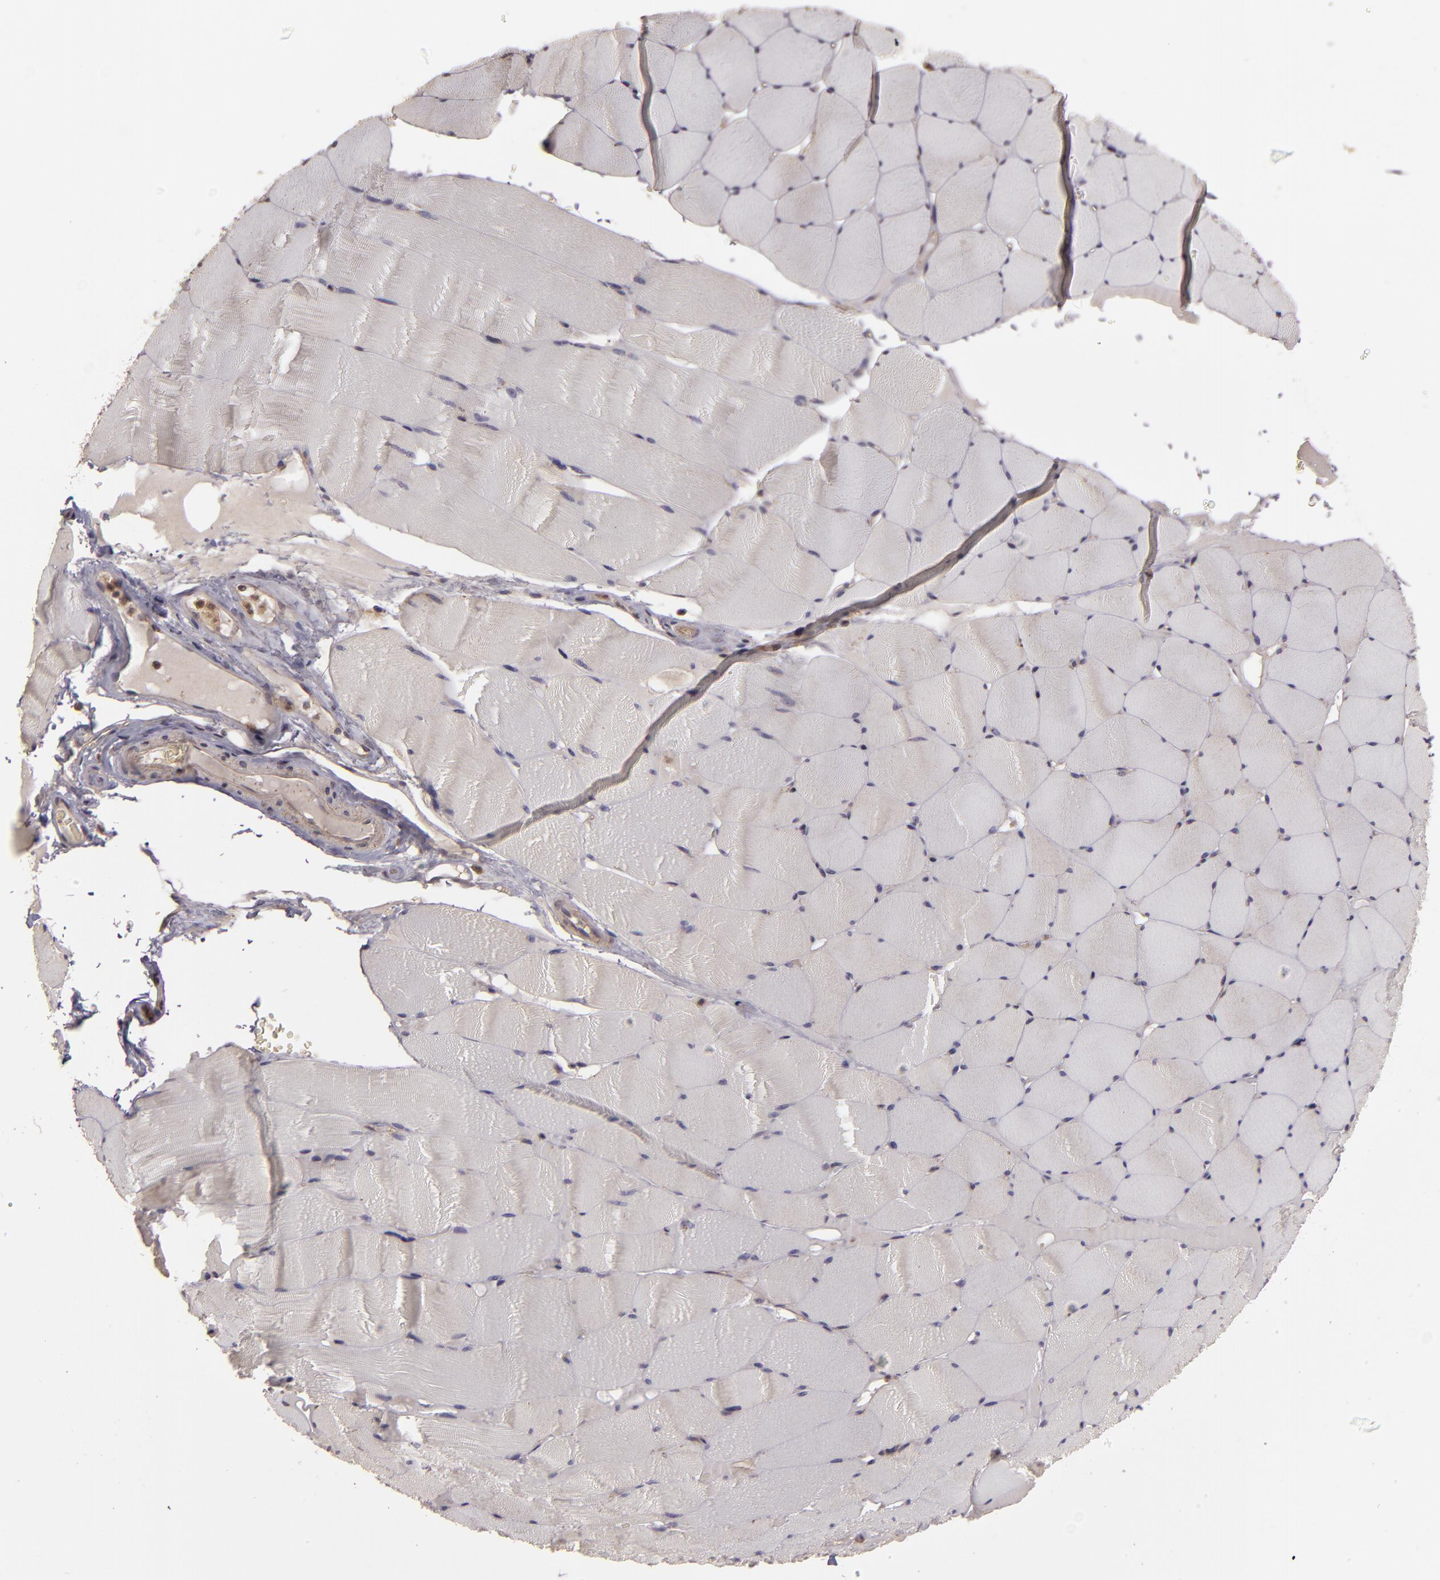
{"staining": {"intensity": "weak", "quantity": "25%-75%", "location": "cytoplasmic/membranous"}, "tissue": "skeletal muscle", "cell_type": "Myocytes", "image_type": "normal", "snomed": [{"axis": "morphology", "description": "Normal tissue, NOS"}, {"axis": "topography", "description": "Skeletal muscle"}], "caption": "Protein staining exhibits weak cytoplasmic/membranous positivity in about 25%-75% of myocytes in normal skeletal muscle.", "gene": "HRAS", "patient": {"sex": "male", "age": 62}}